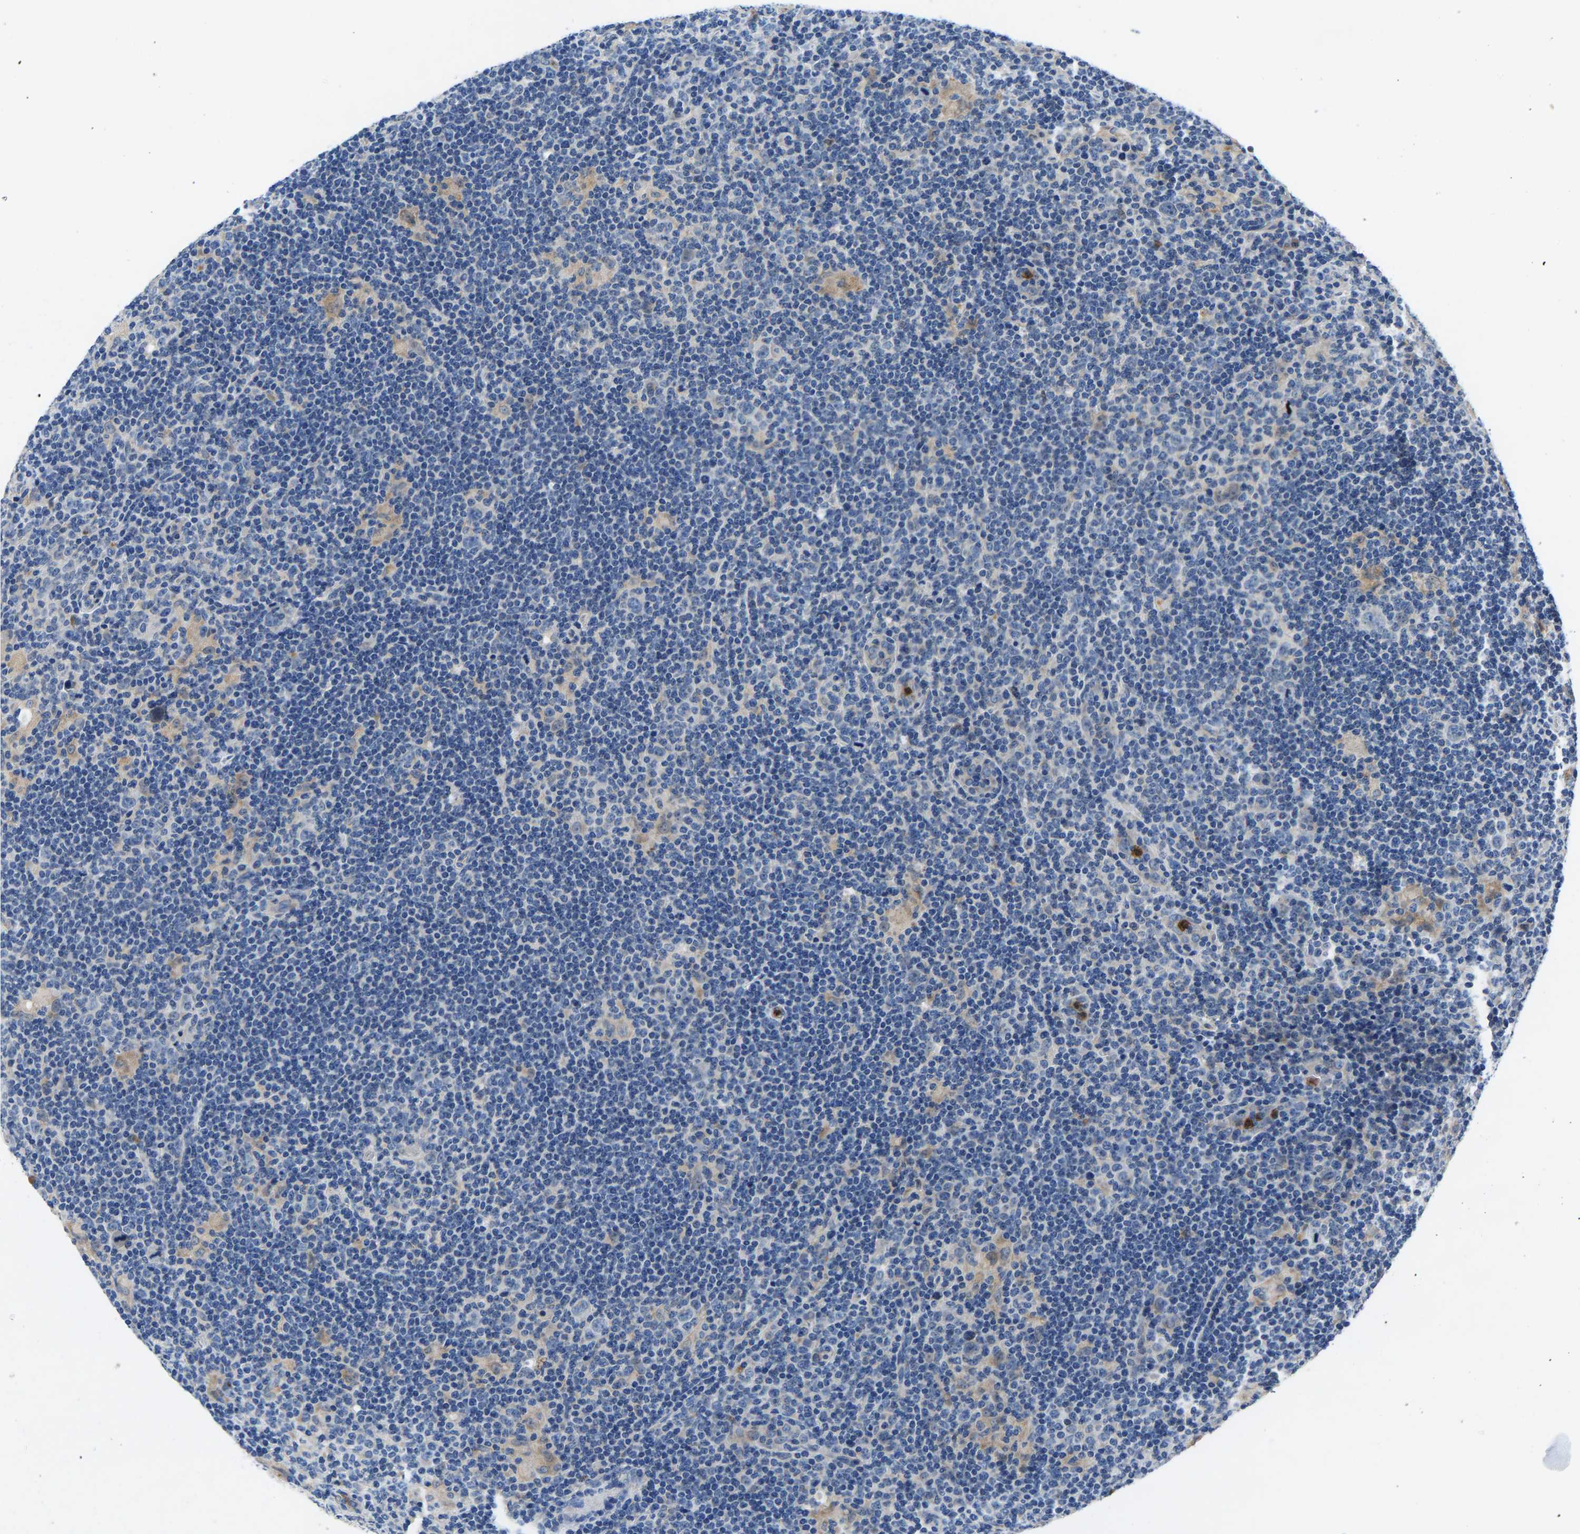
{"staining": {"intensity": "negative", "quantity": "none", "location": "none"}, "tissue": "lymphoma", "cell_type": "Tumor cells", "image_type": "cancer", "snomed": [{"axis": "morphology", "description": "Hodgkin's disease, NOS"}, {"axis": "topography", "description": "Lymph node"}], "caption": "Photomicrograph shows no protein positivity in tumor cells of lymphoma tissue.", "gene": "TOR1B", "patient": {"sex": "female", "age": 57}}